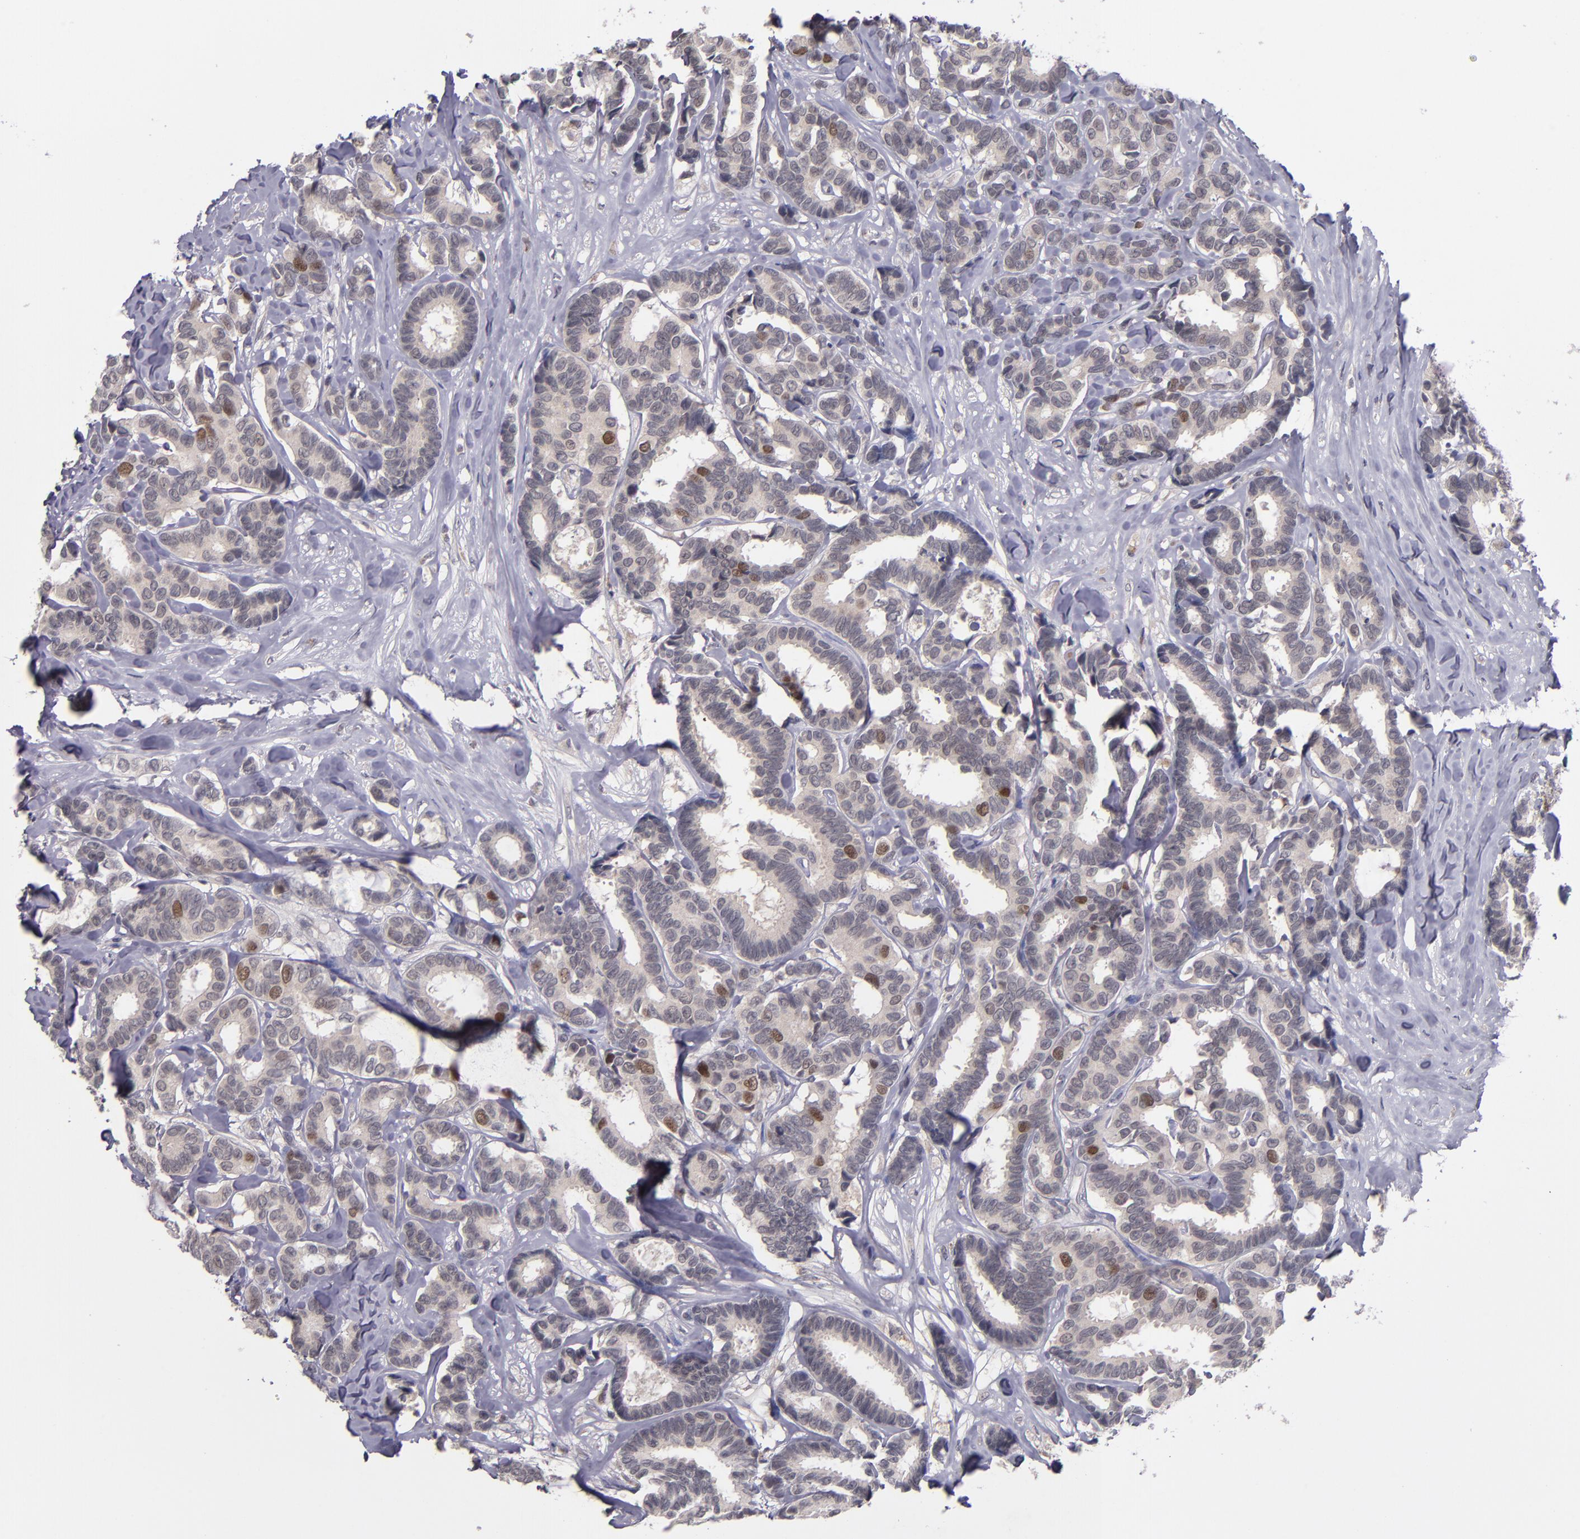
{"staining": {"intensity": "moderate", "quantity": "<25%", "location": "nuclear"}, "tissue": "breast cancer", "cell_type": "Tumor cells", "image_type": "cancer", "snomed": [{"axis": "morphology", "description": "Duct carcinoma"}, {"axis": "topography", "description": "Breast"}], "caption": "This photomicrograph shows breast cancer (intraductal carcinoma) stained with IHC to label a protein in brown. The nuclear of tumor cells show moderate positivity for the protein. Nuclei are counter-stained blue.", "gene": "CDC7", "patient": {"sex": "female", "age": 87}}